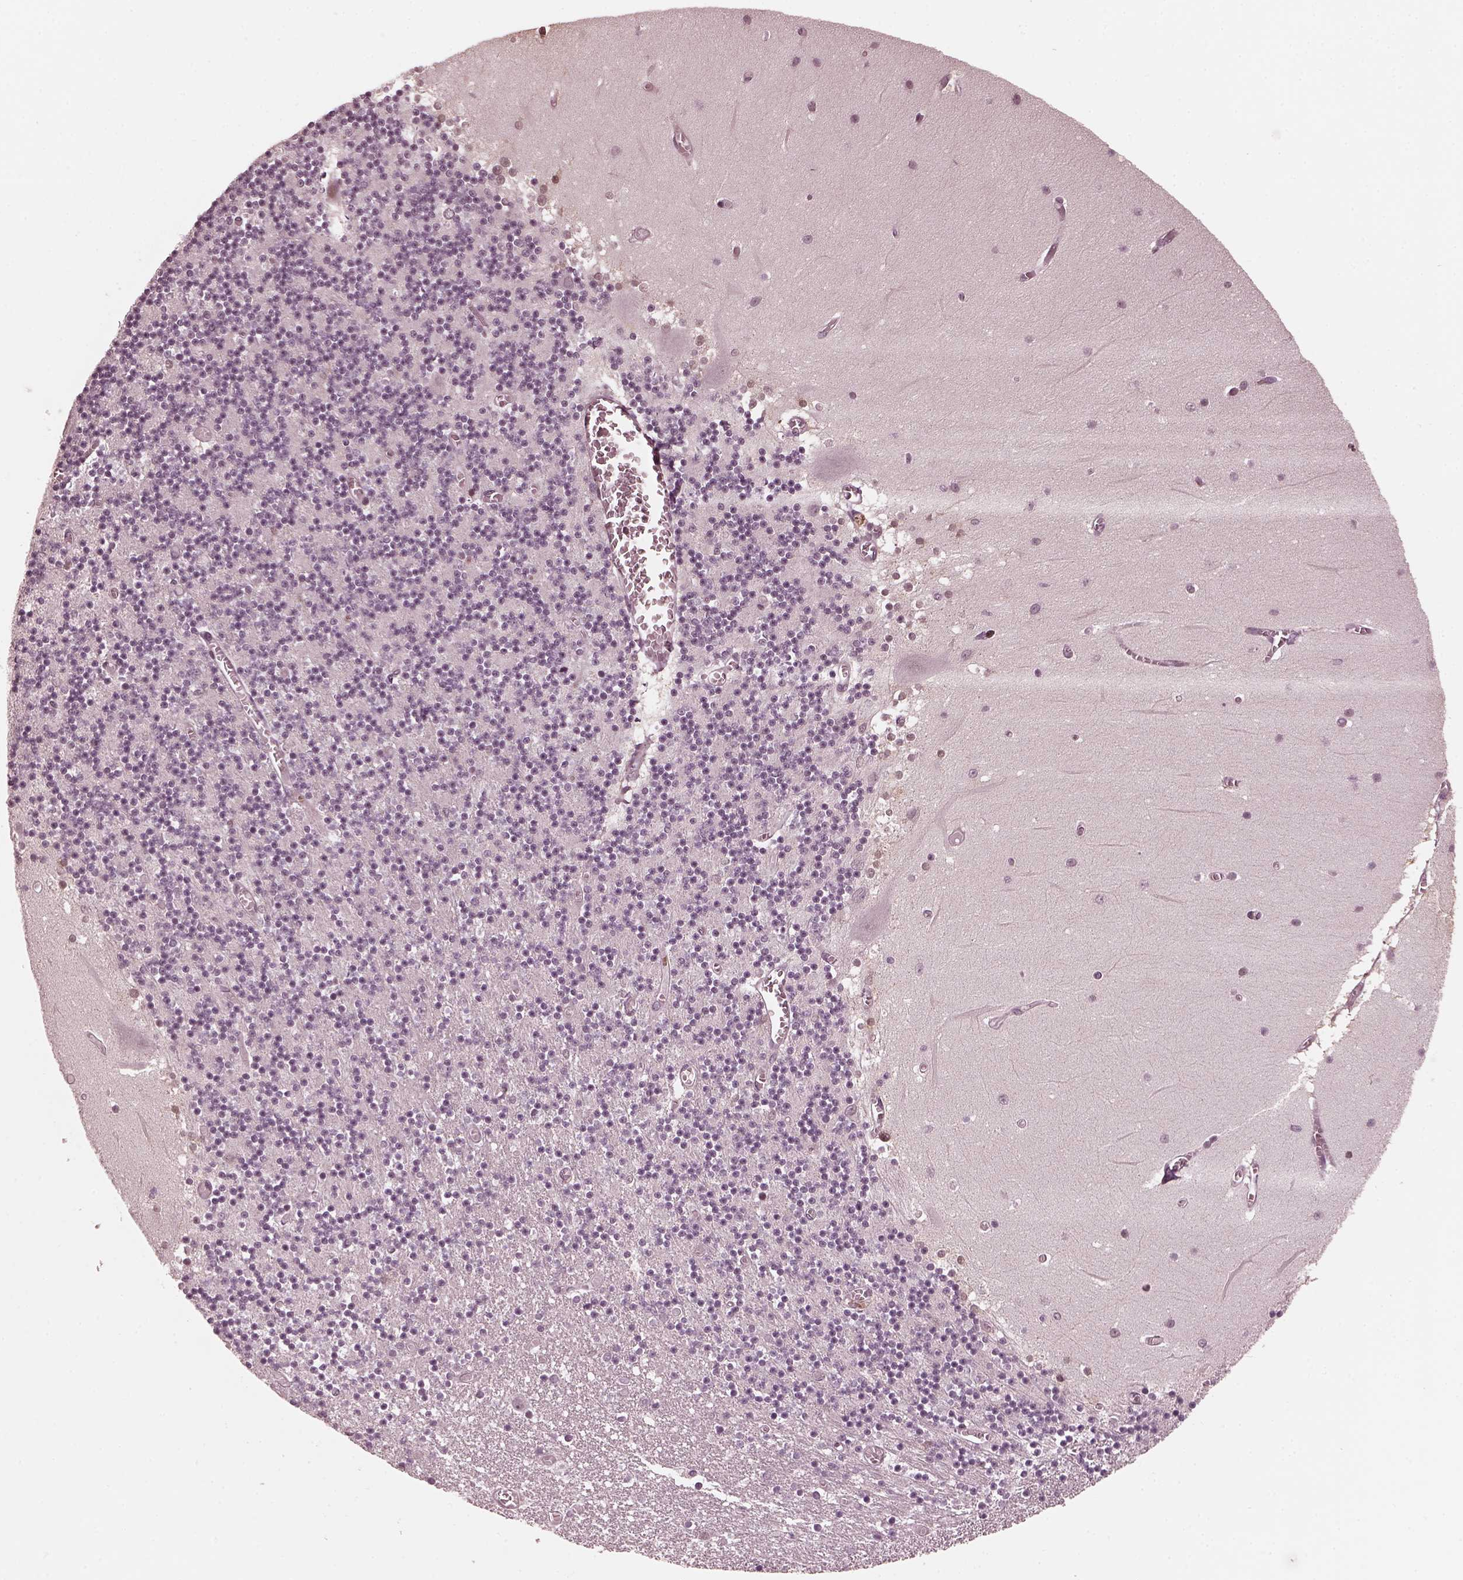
{"staining": {"intensity": "negative", "quantity": "none", "location": "none"}, "tissue": "cerebellum", "cell_type": "Cells in granular layer", "image_type": "normal", "snomed": [{"axis": "morphology", "description": "Normal tissue, NOS"}, {"axis": "topography", "description": "Cerebellum"}], "caption": "Immunohistochemistry (IHC) of normal human cerebellum reveals no staining in cells in granular layer. (Immunohistochemistry, brightfield microscopy, high magnification).", "gene": "TRIB3", "patient": {"sex": "female", "age": 28}}